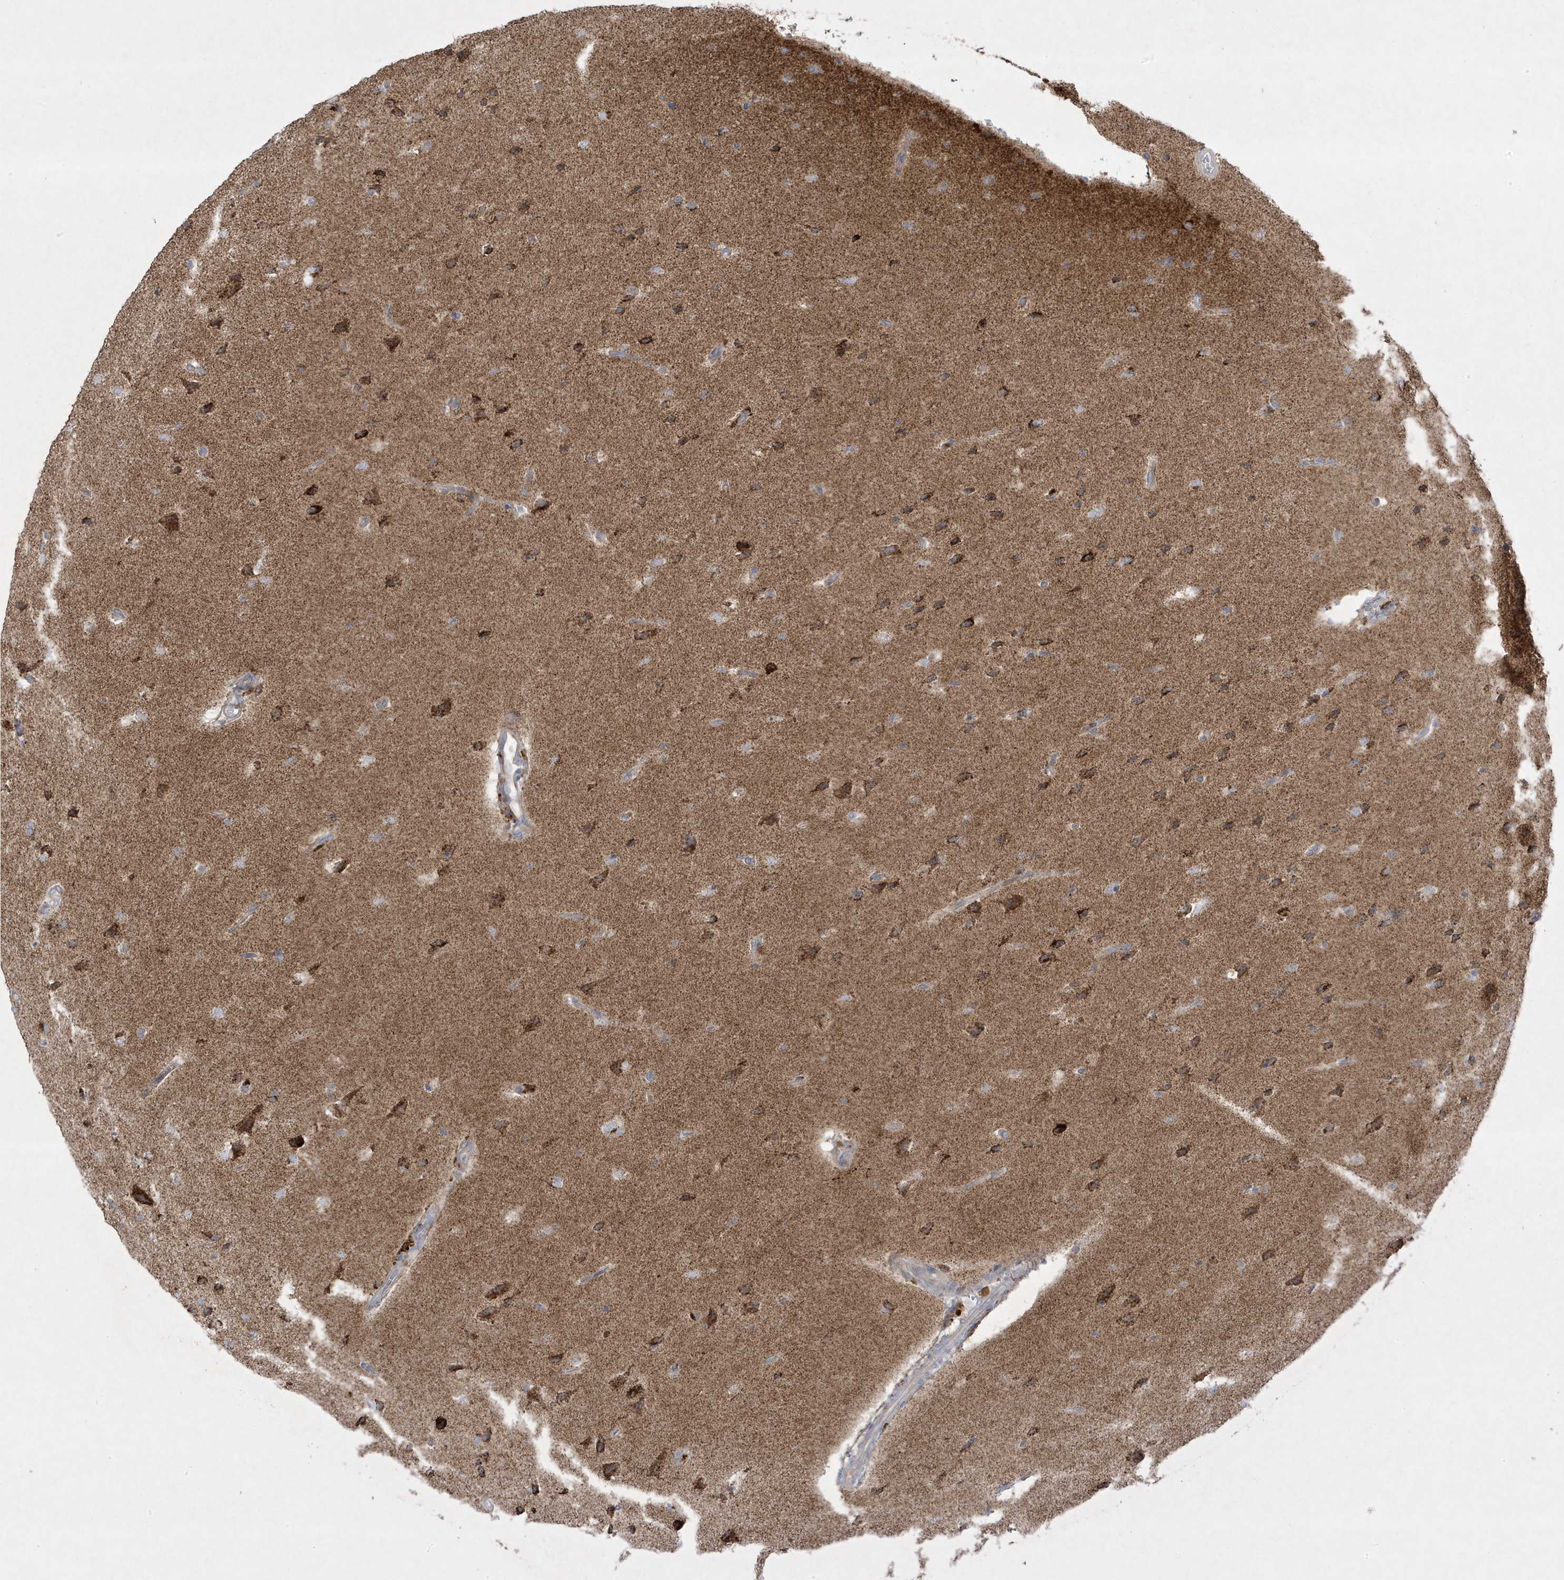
{"staining": {"intensity": "moderate", "quantity": "<25%", "location": "cytoplasmic/membranous"}, "tissue": "glioma", "cell_type": "Tumor cells", "image_type": "cancer", "snomed": [{"axis": "morphology", "description": "Glioma, malignant, Low grade"}, {"axis": "topography", "description": "Brain"}], "caption": "Immunohistochemical staining of glioma exhibits low levels of moderate cytoplasmic/membranous expression in about <25% of tumor cells.", "gene": "ADAMTSL3", "patient": {"sex": "female", "age": 37}}